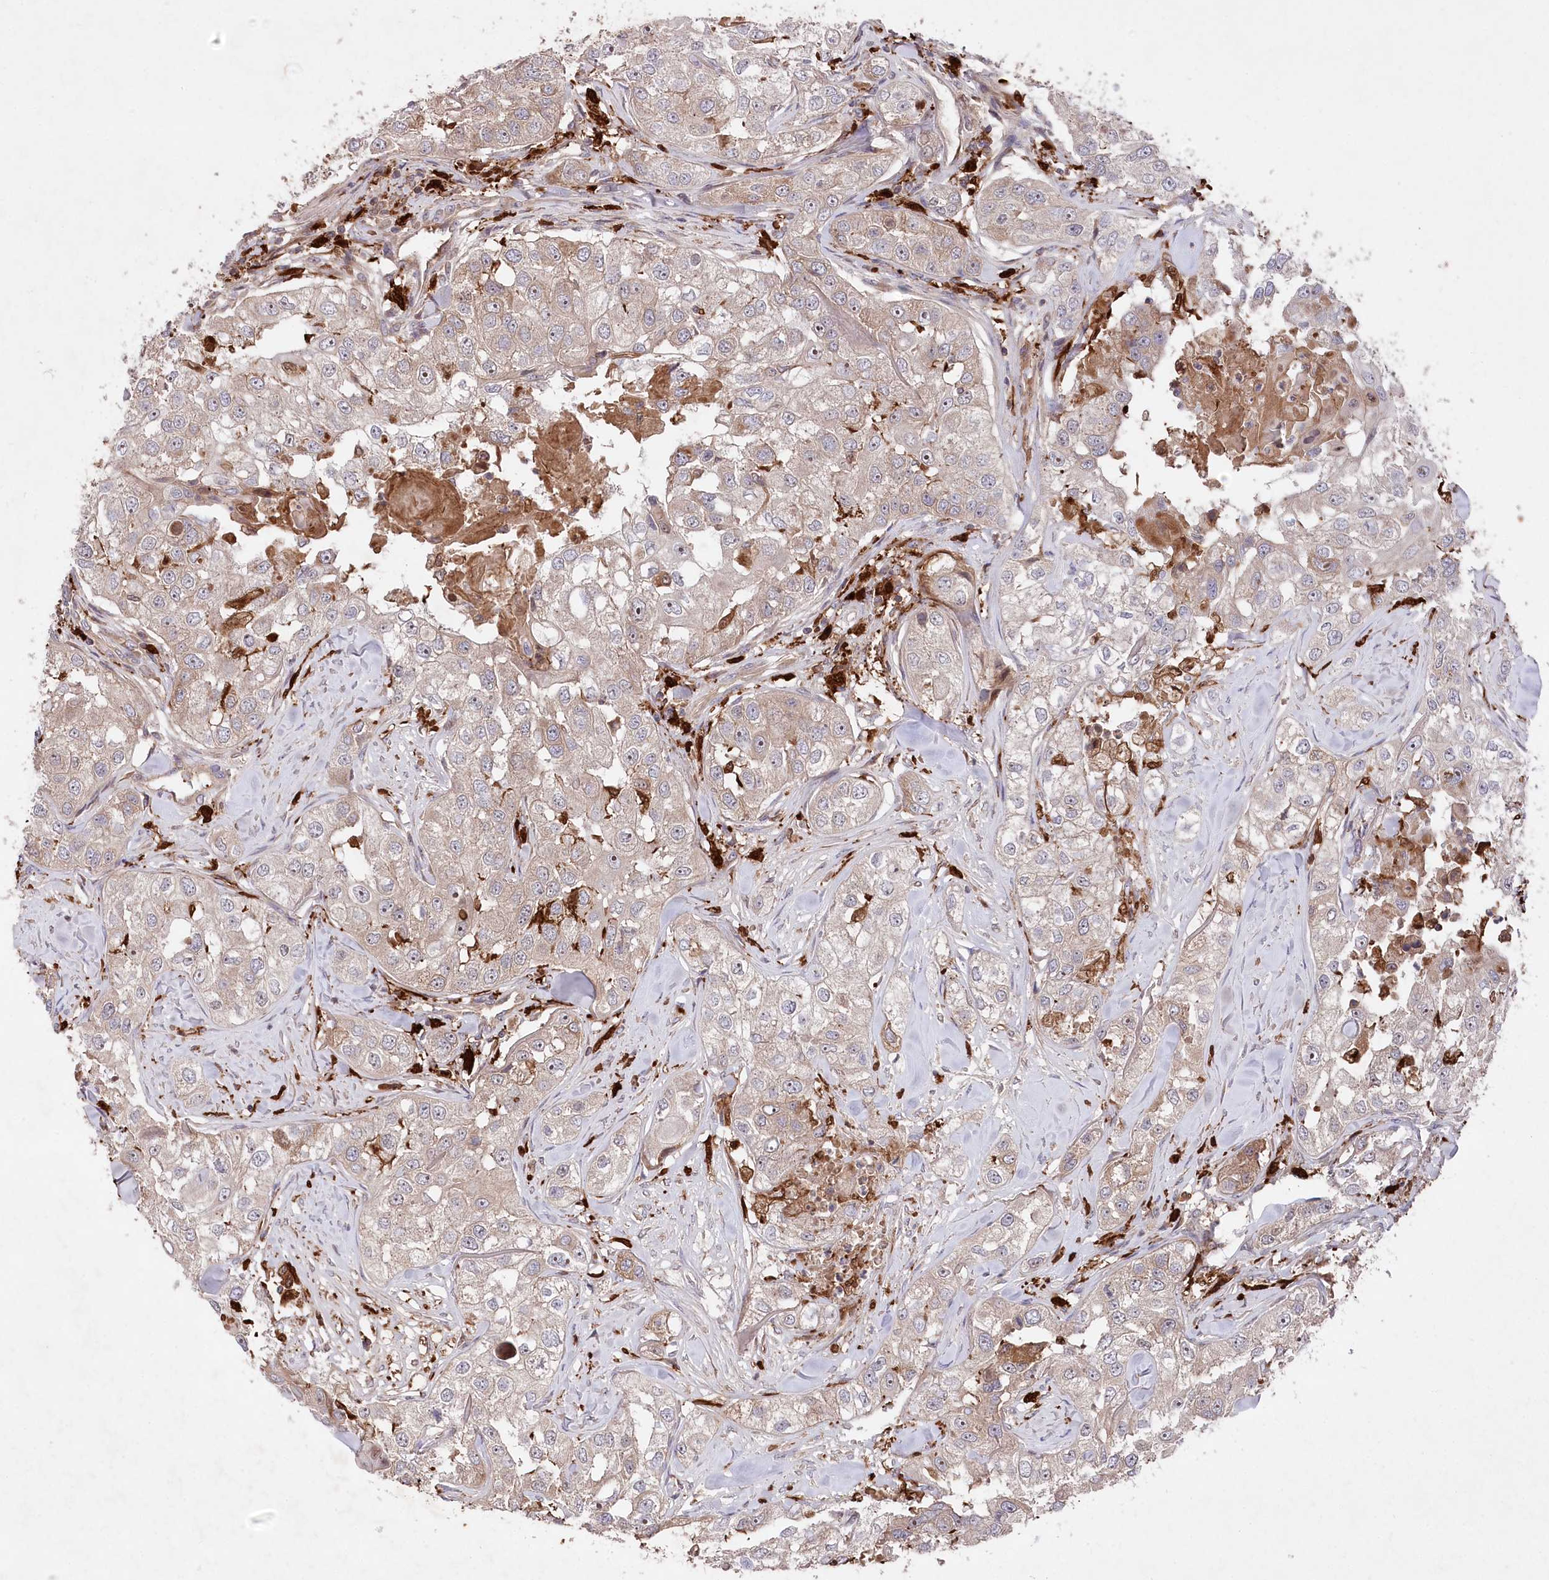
{"staining": {"intensity": "moderate", "quantity": ">75%", "location": "cytoplasmic/membranous,nuclear"}, "tissue": "head and neck cancer", "cell_type": "Tumor cells", "image_type": "cancer", "snomed": [{"axis": "morphology", "description": "Normal tissue, NOS"}, {"axis": "morphology", "description": "Squamous cell carcinoma, NOS"}, {"axis": "topography", "description": "Skeletal muscle"}, {"axis": "topography", "description": "Head-Neck"}], "caption": "IHC micrograph of neoplastic tissue: head and neck cancer (squamous cell carcinoma) stained using IHC reveals medium levels of moderate protein expression localized specifically in the cytoplasmic/membranous and nuclear of tumor cells, appearing as a cytoplasmic/membranous and nuclear brown color.", "gene": "PPP1R21", "patient": {"sex": "male", "age": 51}}